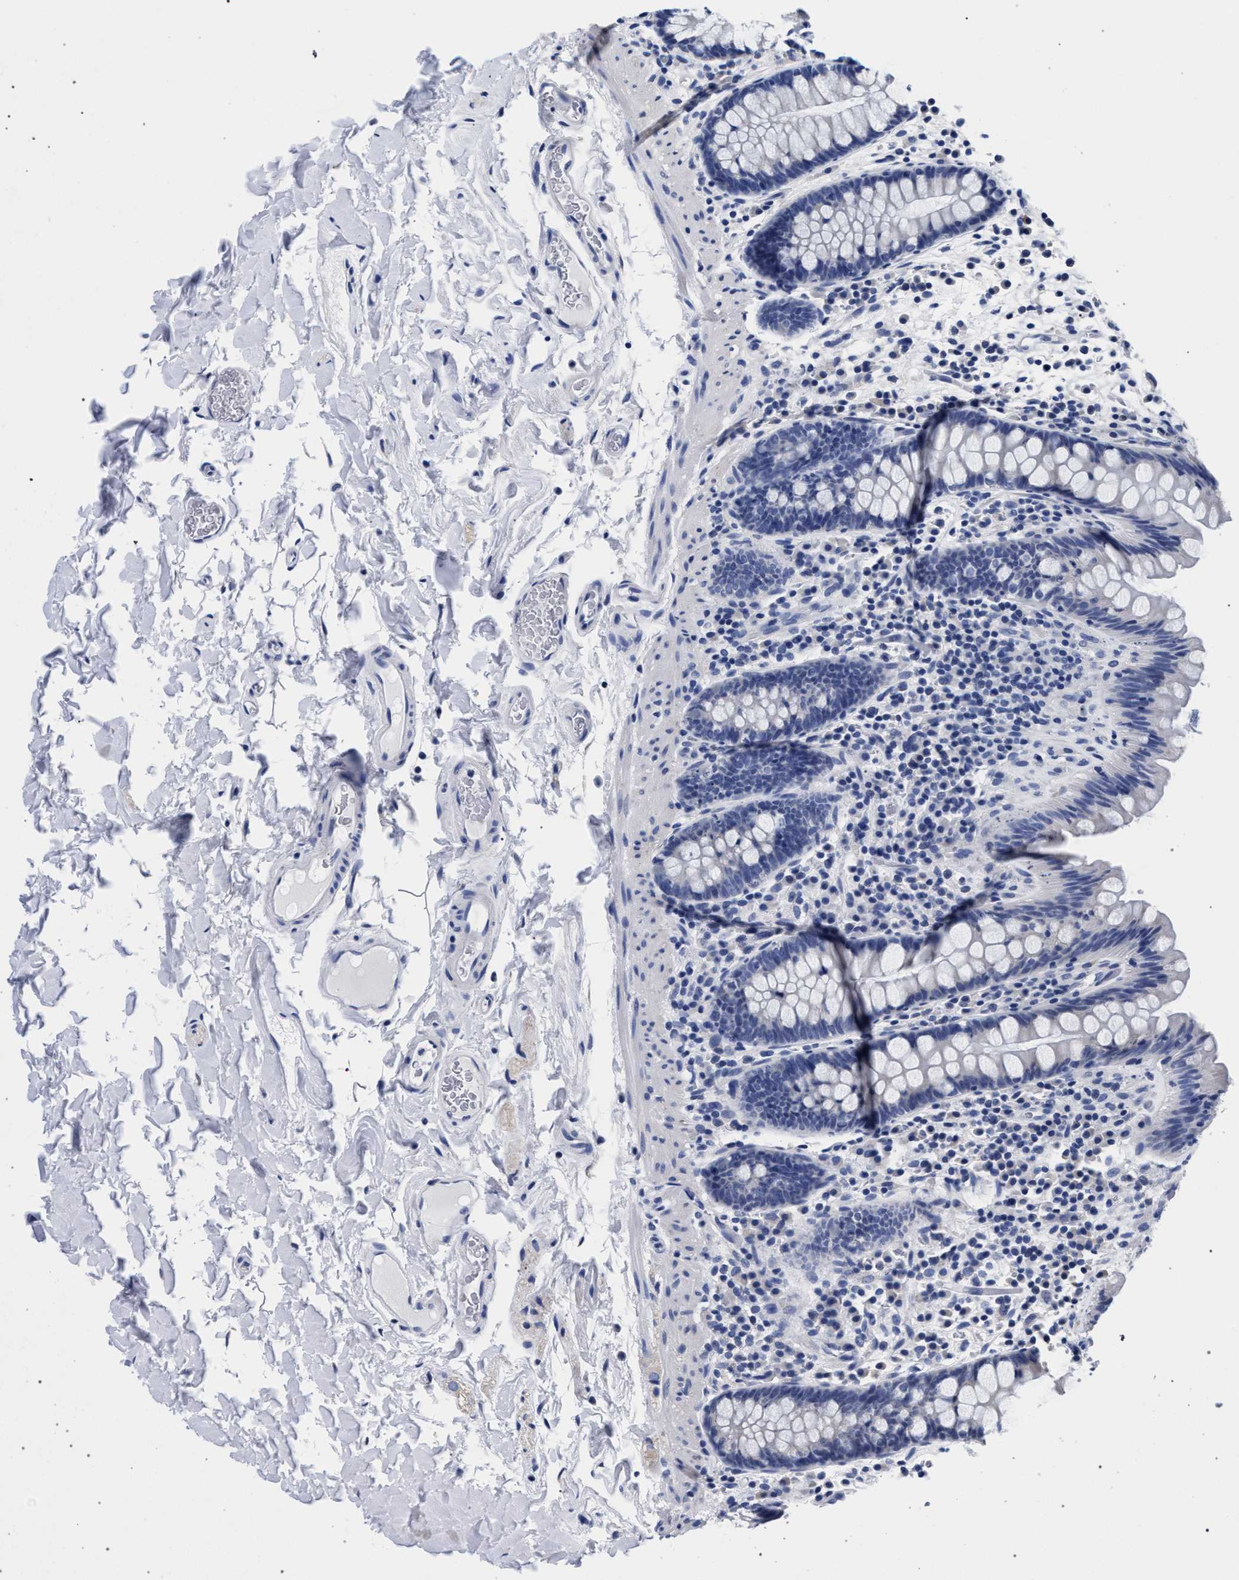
{"staining": {"intensity": "negative", "quantity": "none", "location": "none"}, "tissue": "colon", "cell_type": "Endothelial cells", "image_type": "normal", "snomed": [{"axis": "morphology", "description": "Normal tissue, NOS"}, {"axis": "topography", "description": "Colon"}], "caption": "Immunohistochemistry (IHC) of unremarkable colon displays no positivity in endothelial cells.", "gene": "AKAP4", "patient": {"sex": "female", "age": 80}}